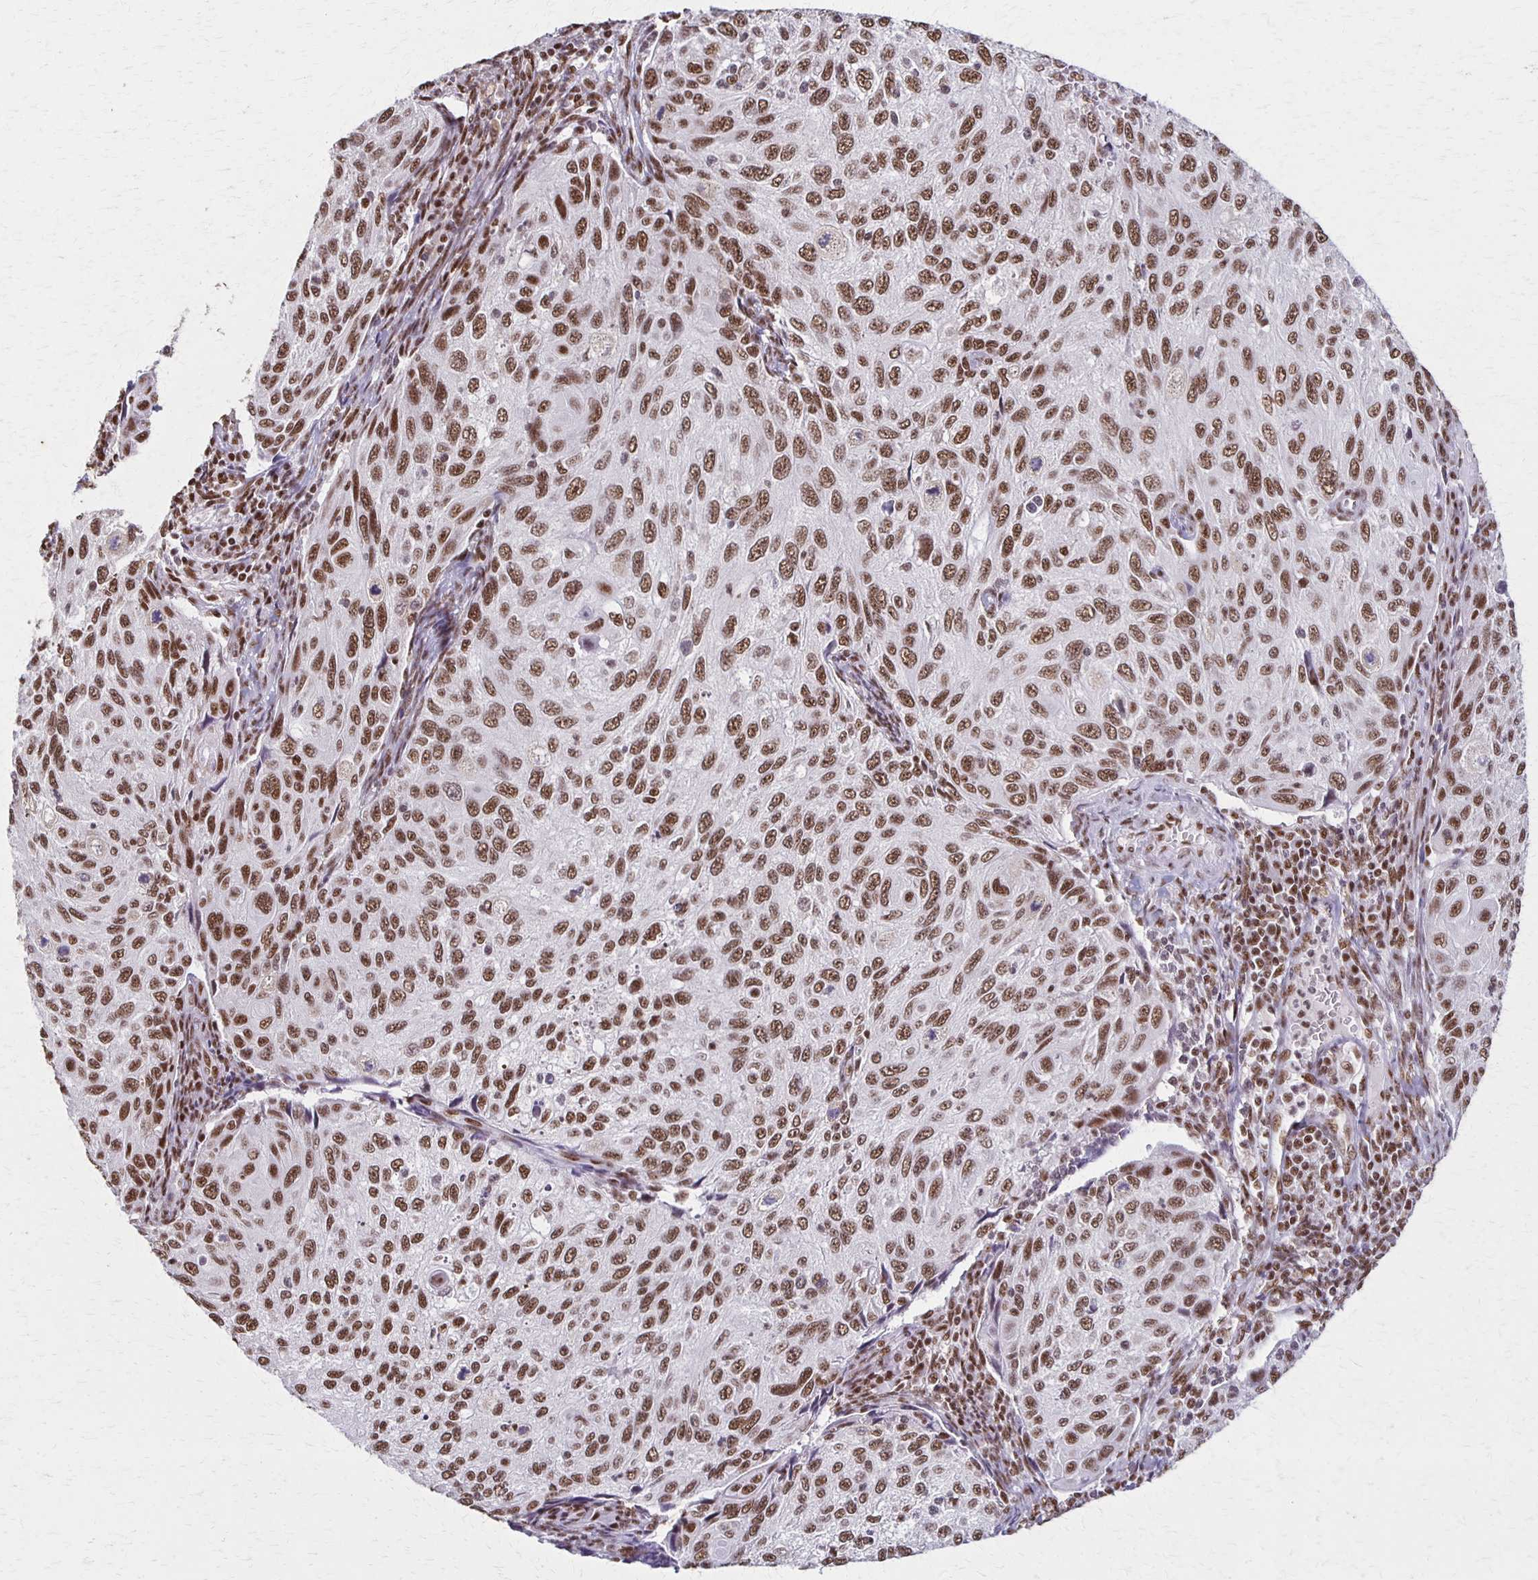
{"staining": {"intensity": "moderate", "quantity": ">75%", "location": "nuclear"}, "tissue": "cervical cancer", "cell_type": "Tumor cells", "image_type": "cancer", "snomed": [{"axis": "morphology", "description": "Squamous cell carcinoma, NOS"}, {"axis": "topography", "description": "Cervix"}], "caption": "Immunohistochemistry (IHC) of cervical cancer demonstrates medium levels of moderate nuclear staining in about >75% of tumor cells.", "gene": "XRCC6", "patient": {"sex": "female", "age": 70}}